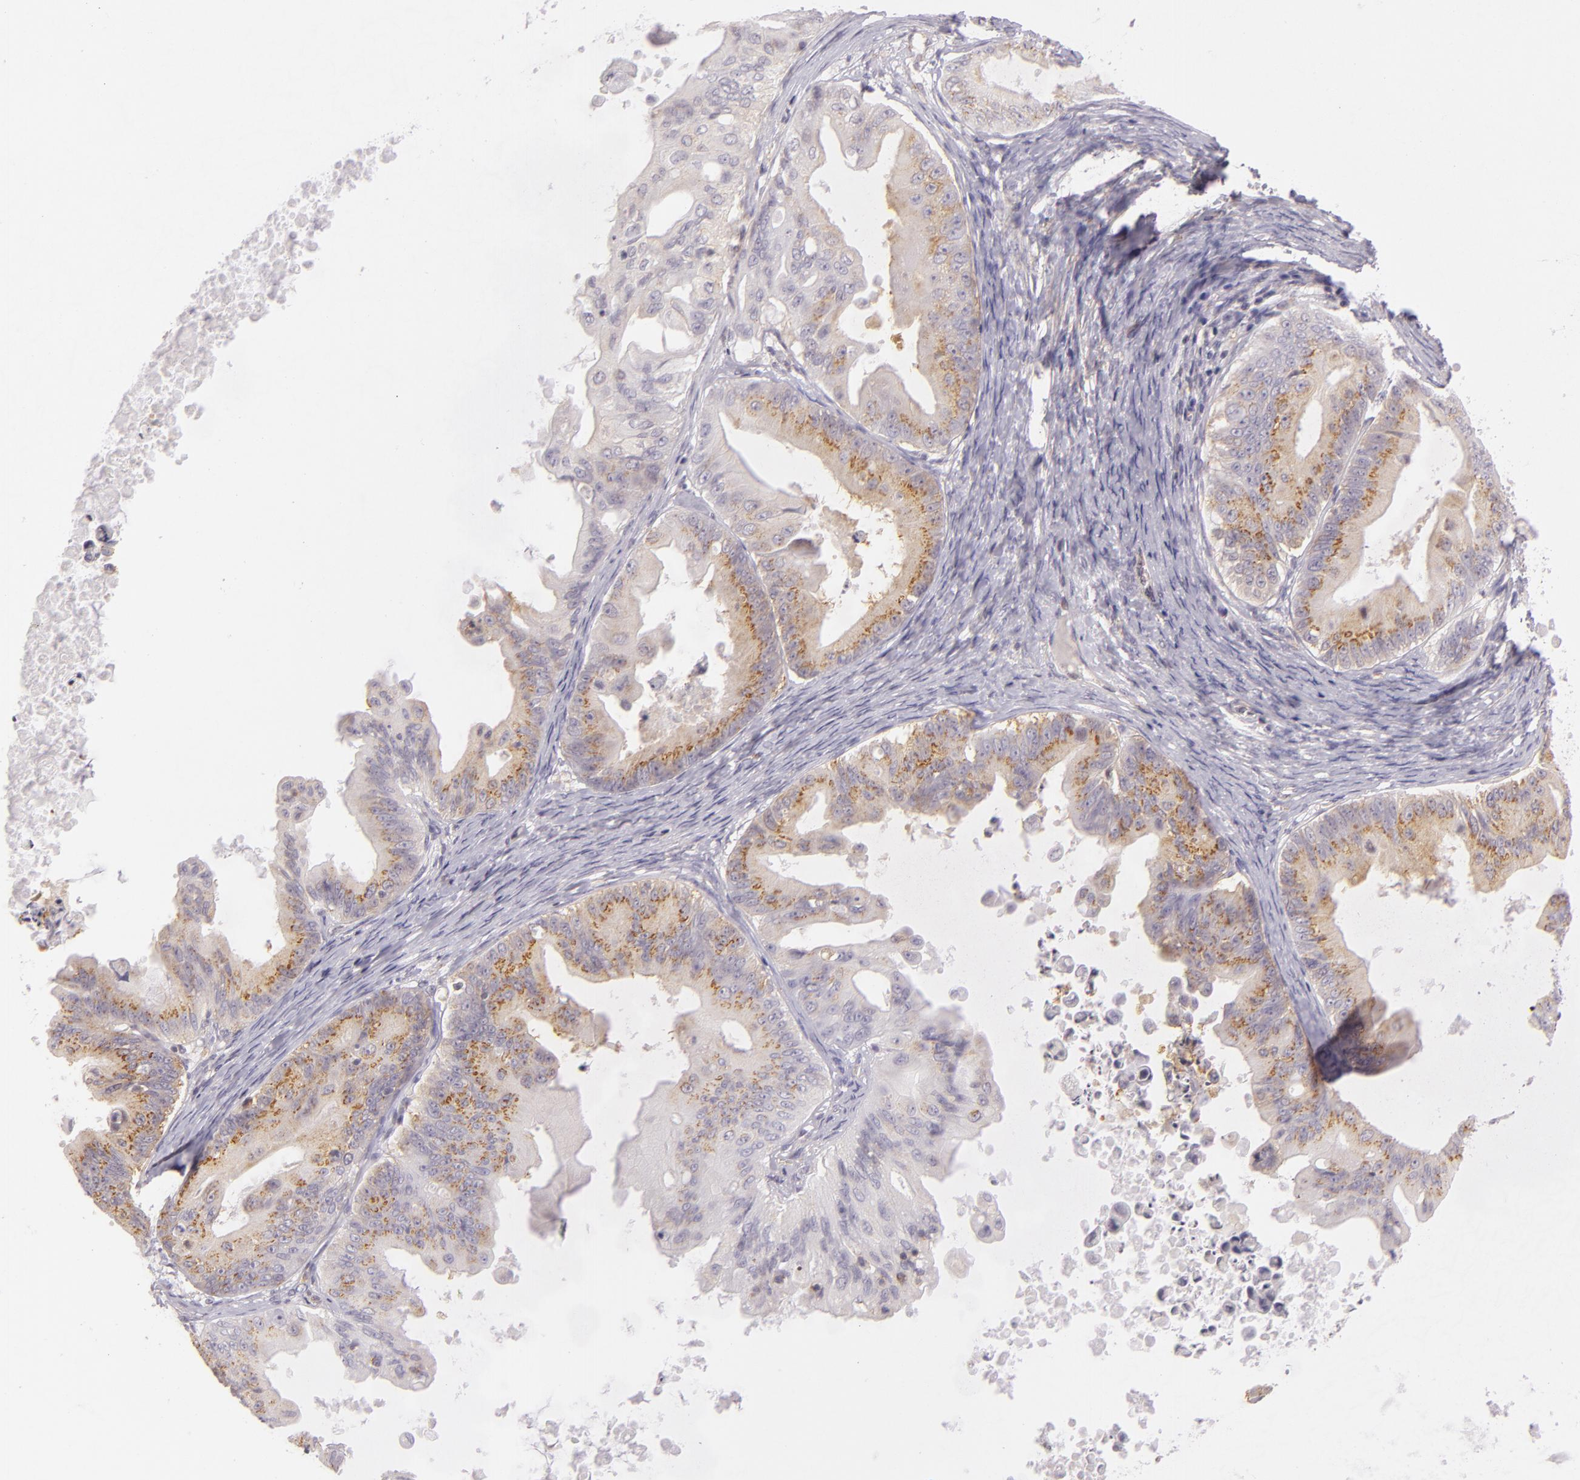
{"staining": {"intensity": "moderate", "quantity": "25%-75%", "location": "cytoplasmic/membranous"}, "tissue": "ovarian cancer", "cell_type": "Tumor cells", "image_type": "cancer", "snomed": [{"axis": "morphology", "description": "Cystadenocarcinoma, mucinous, NOS"}, {"axis": "topography", "description": "Ovary"}], "caption": "Moderate cytoplasmic/membranous staining for a protein is appreciated in approximately 25%-75% of tumor cells of mucinous cystadenocarcinoma (ovarian) using immunohistochemistry (IHC).", "gene": "IMPDH1", "patient": {"sex": "female", "age": 37}}